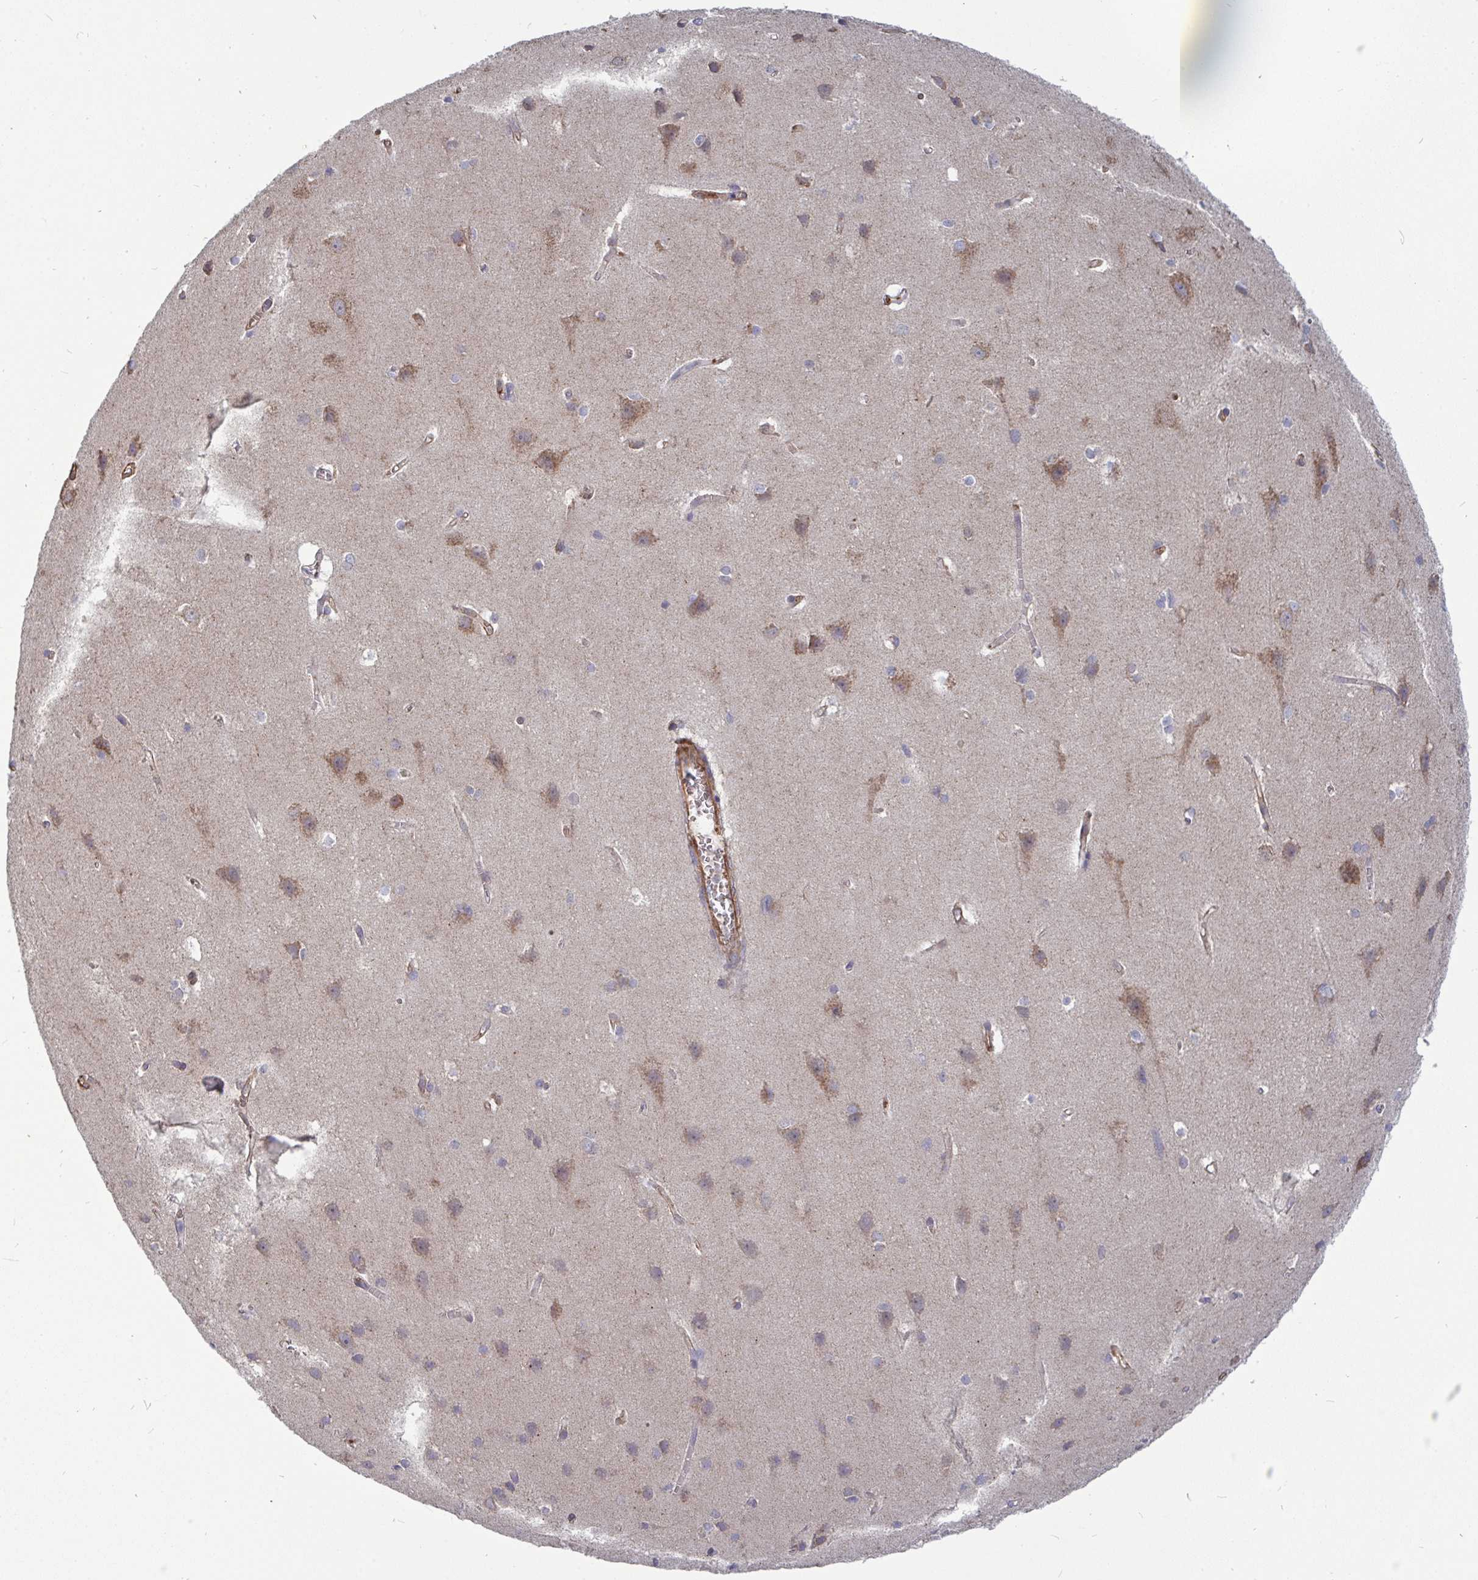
{"staining": {"intensity": "weak", "quantity": "25%-75%", "location": "cytoplasmic/membranous"}, "tissue": "cerebral cortex", "cell_type": "Endothelial cells", "image_type": "normal", "snomed": [{"axis": "morphology", "description": "Normal tissue, NOS"}, {"axis": "topography", "description": "Cerebral cortex"}], "caption": "Immunohistochemistry histopathology image of normal cerebral cortex stained for a protein (brown), which reveals low levels of weak cytoplasmic/membranous expression in approximately 25%-75% of endothelial cells.", "gene": "ISCU", "patient": {"sex": "male", "age": 37}}